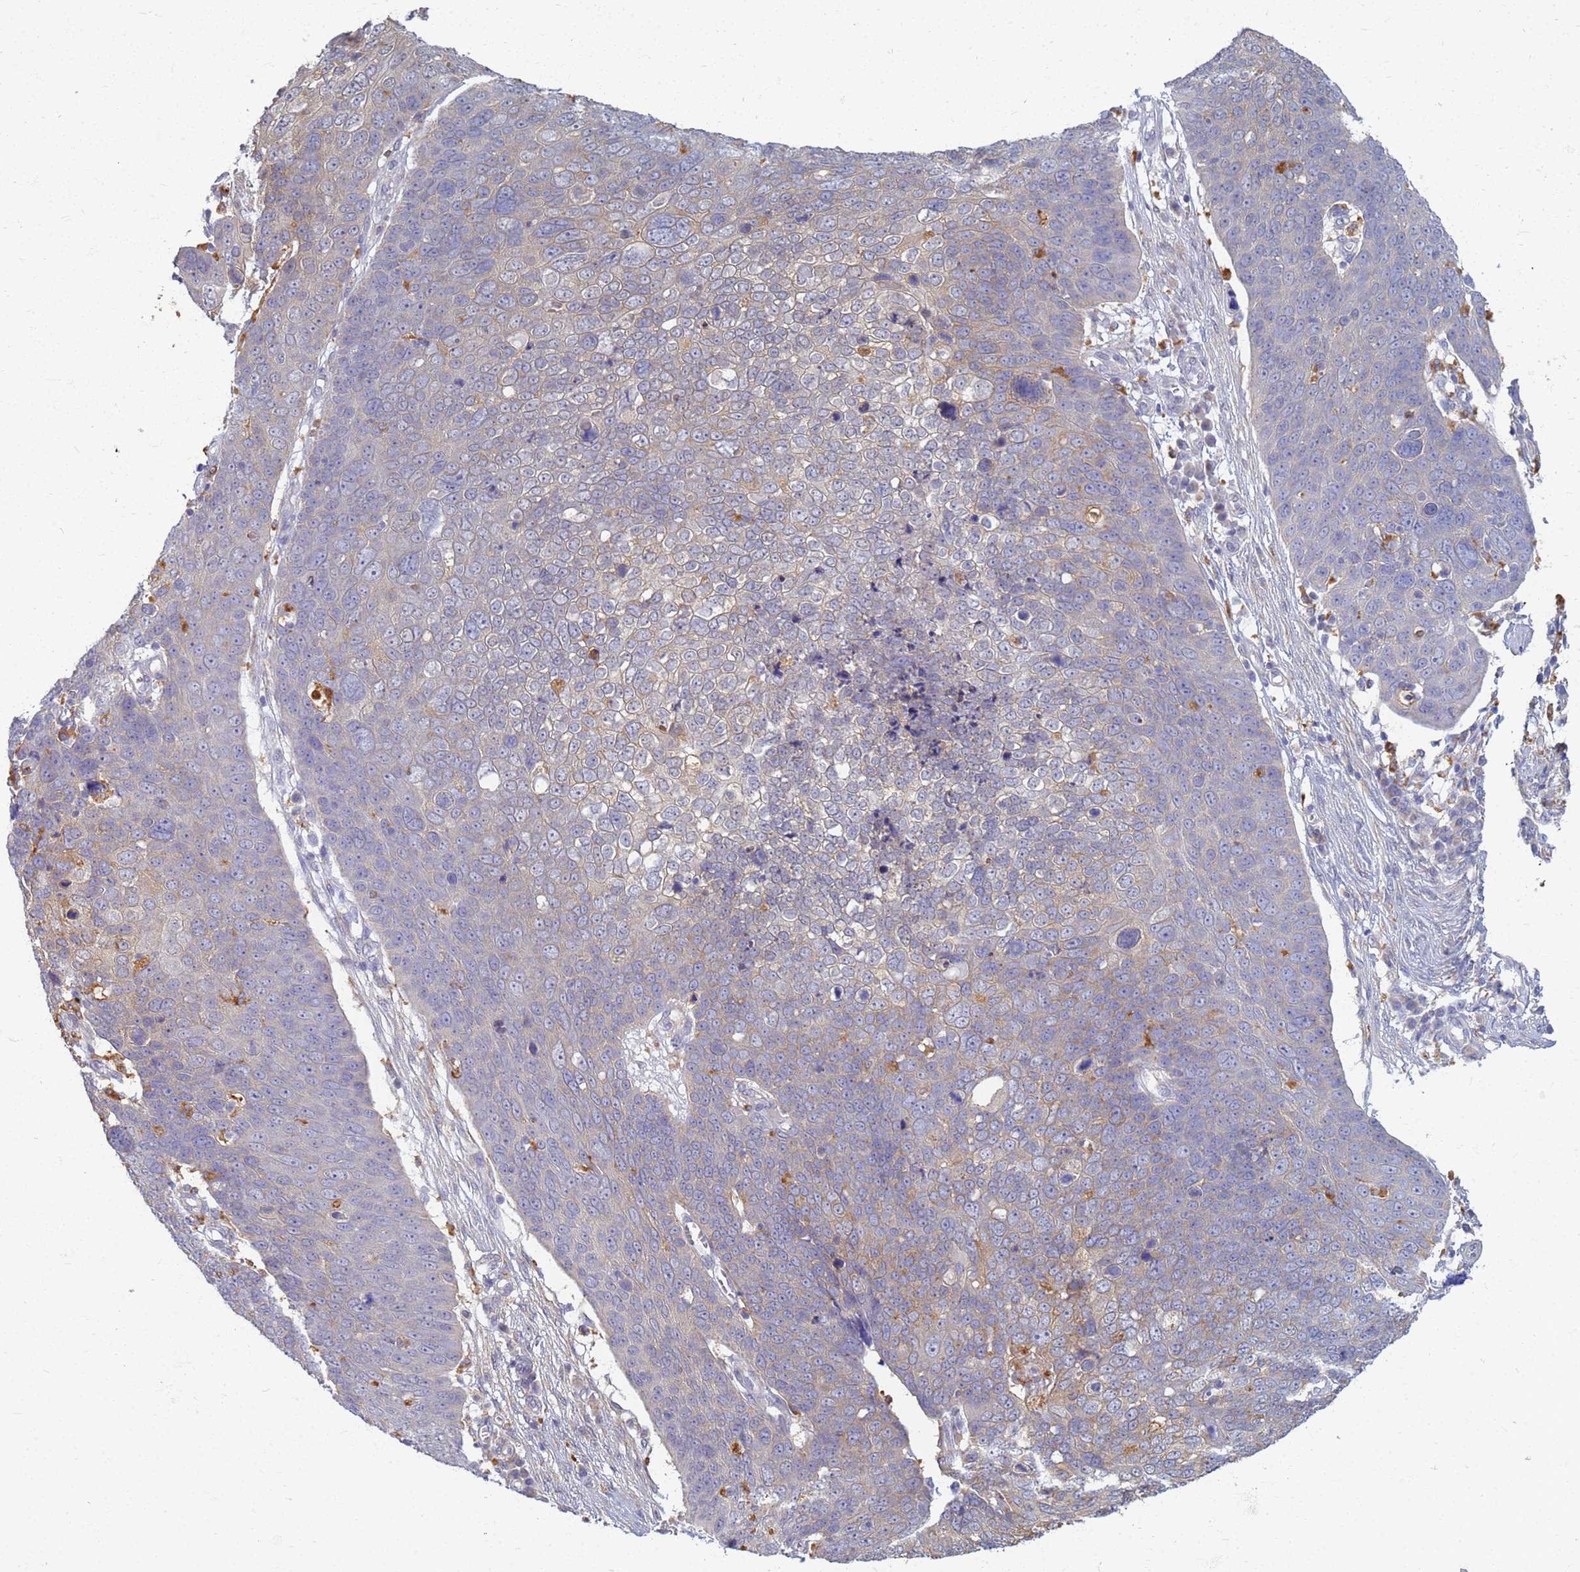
{"staining": {"intensity": "weak", "quantity": "<25%", "location": "cytoplasmic/membranous"}, "tissue": "skin cancer", "cell_type": "Tumor cells", "image_type": "cancer", "snomed": [{"axis": "morphology", "description": "Squamous cell carcinoma, NOS"}, {"axis": "topography", "description": "Skin"}], "caption": "Immunohistochemistry photomicrograph of skin squamous cell carcinoma stained for a protein (brown), which reveals no staining in tumor cells.", "gene": "ATP6V1E1", "patient": {"sex": "male", "age": 71}}